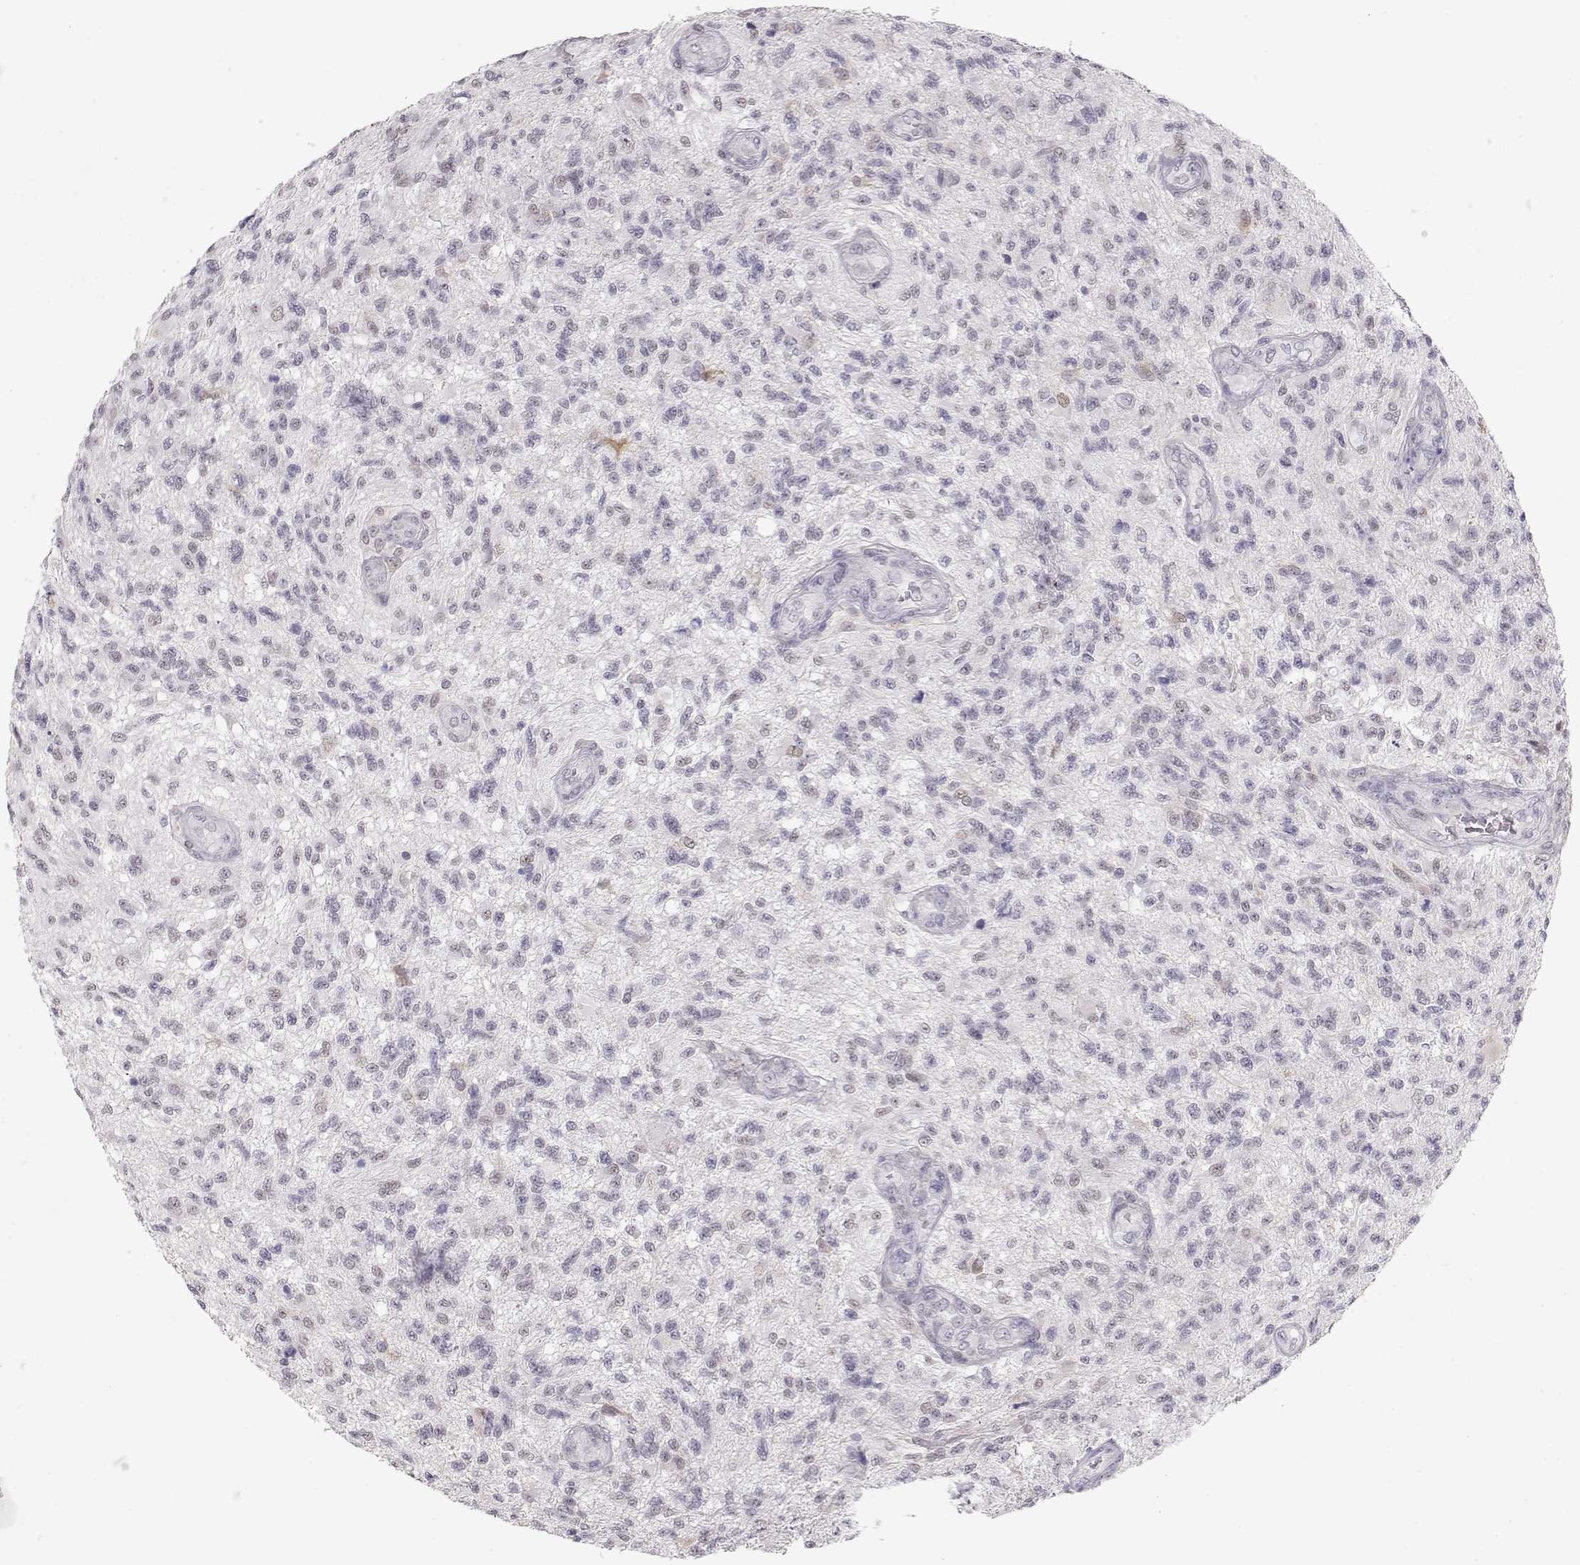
{"staining": {"intensity": "negative", "quantity": "none", "location": "none"}, "tissue": "glioma", "cell_type": "Tumor cells", "image_type": "cancer", "snomed": [{"axis": "morphology", "description": "Glioma, malignant, High grade"}, {"axis": "topography", "description": "Brain"}], "caption": "High-grade glioma (malignant) stained for a protein using immunohistochemistry displays no staining tumor cells.", "gene": "TEPP", "patient": {"sex": "male", "age": 56}}